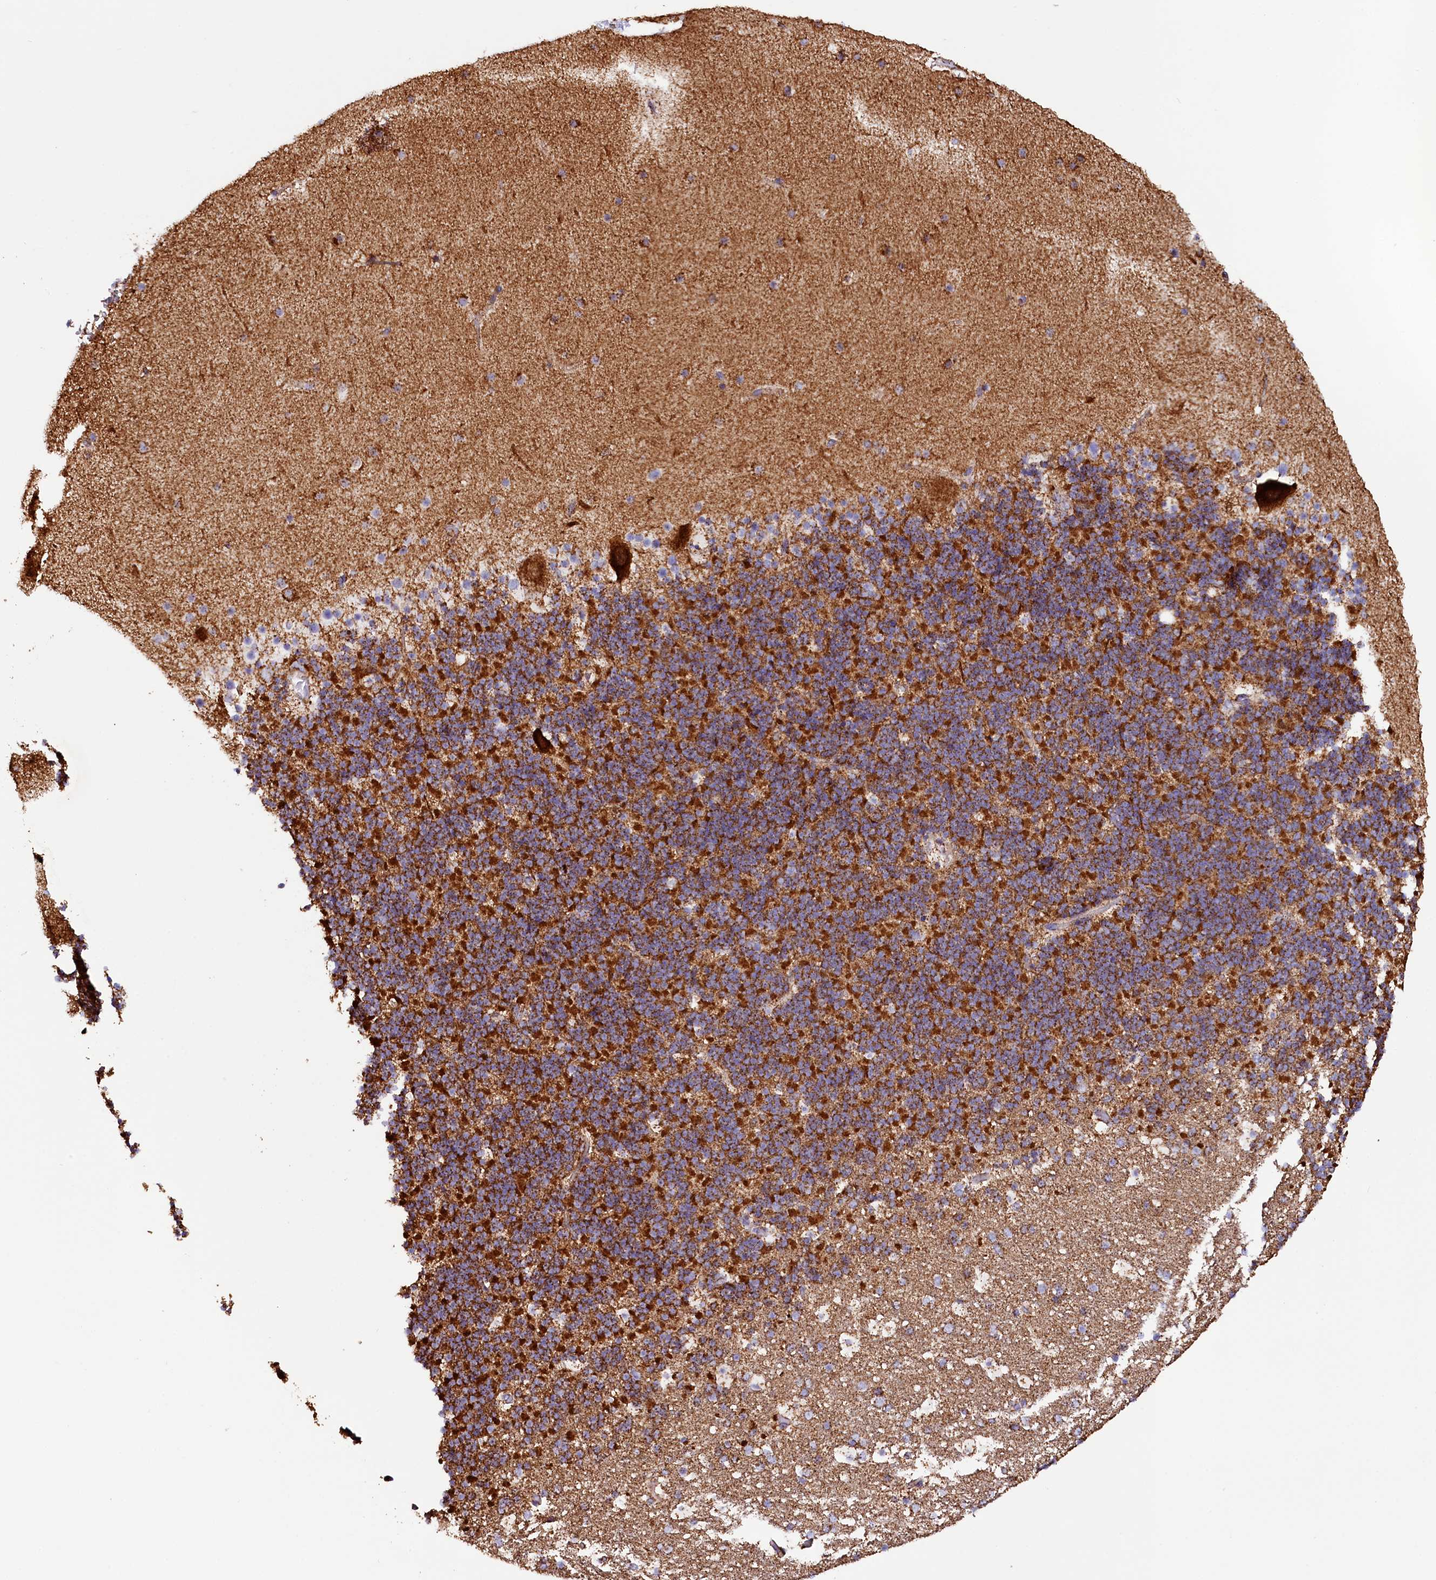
{"staining": {"intensity": "strong", "quantity": "25%-75%", "location": "cytoplasmic/membranous"}, "tissue": "cerebellum", "cell_type": "Cells in granular layer", "image_type": "normal", "snomed": [{"axis": "morphology", "description": "Normal tissue, NOS"}, {"axis": "topography", "description": "Cerebellum"}], "caption": "Cerebellum stained with a brown dye displays strong cytoplasmic/membranous positive expression in about 25%-75% of cells in granular layer.", "gene": "APLP2", "patient": {"sex": "male", "age": 57}}